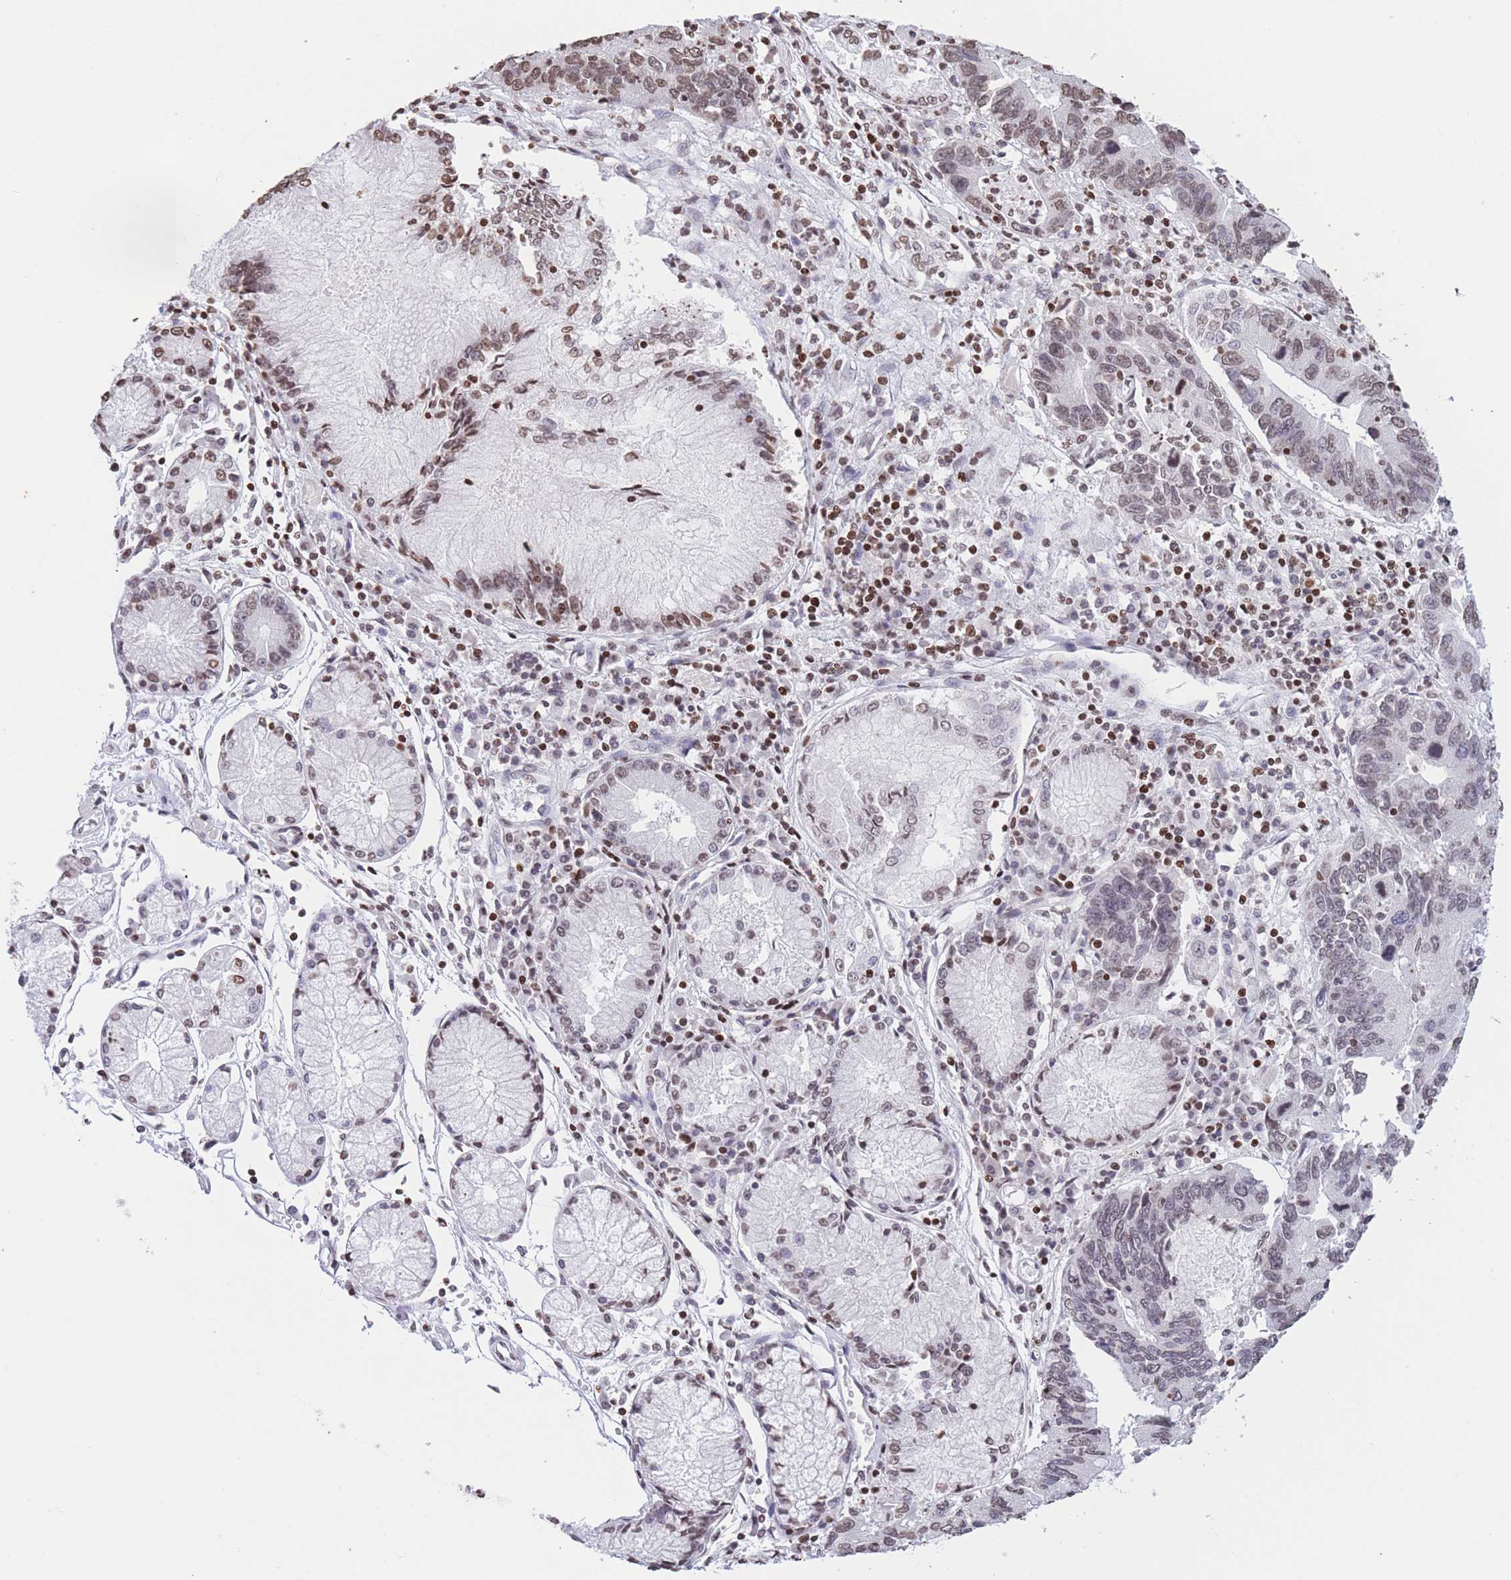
{"staining": {"intensity": "moderate", "quantity": ">75%", "location": "nuclear"}, "tissue": "stomach cancer", "cell_type": "Tumor cells", "image_type": "cancer", "snomed": [{"axis": "morphology", "description": "Adenocarcinoma, NOS"}, {"axis": "topography", "description": "Stomach"}], "caption": "Human adenocarcinoma (stomach) stained with a brown dye shows moderate nuclear positive positivity in approximately >75% of tumor cells.", "gene": "H2BC11", "patient": {"sex": "male", "age": 59}}